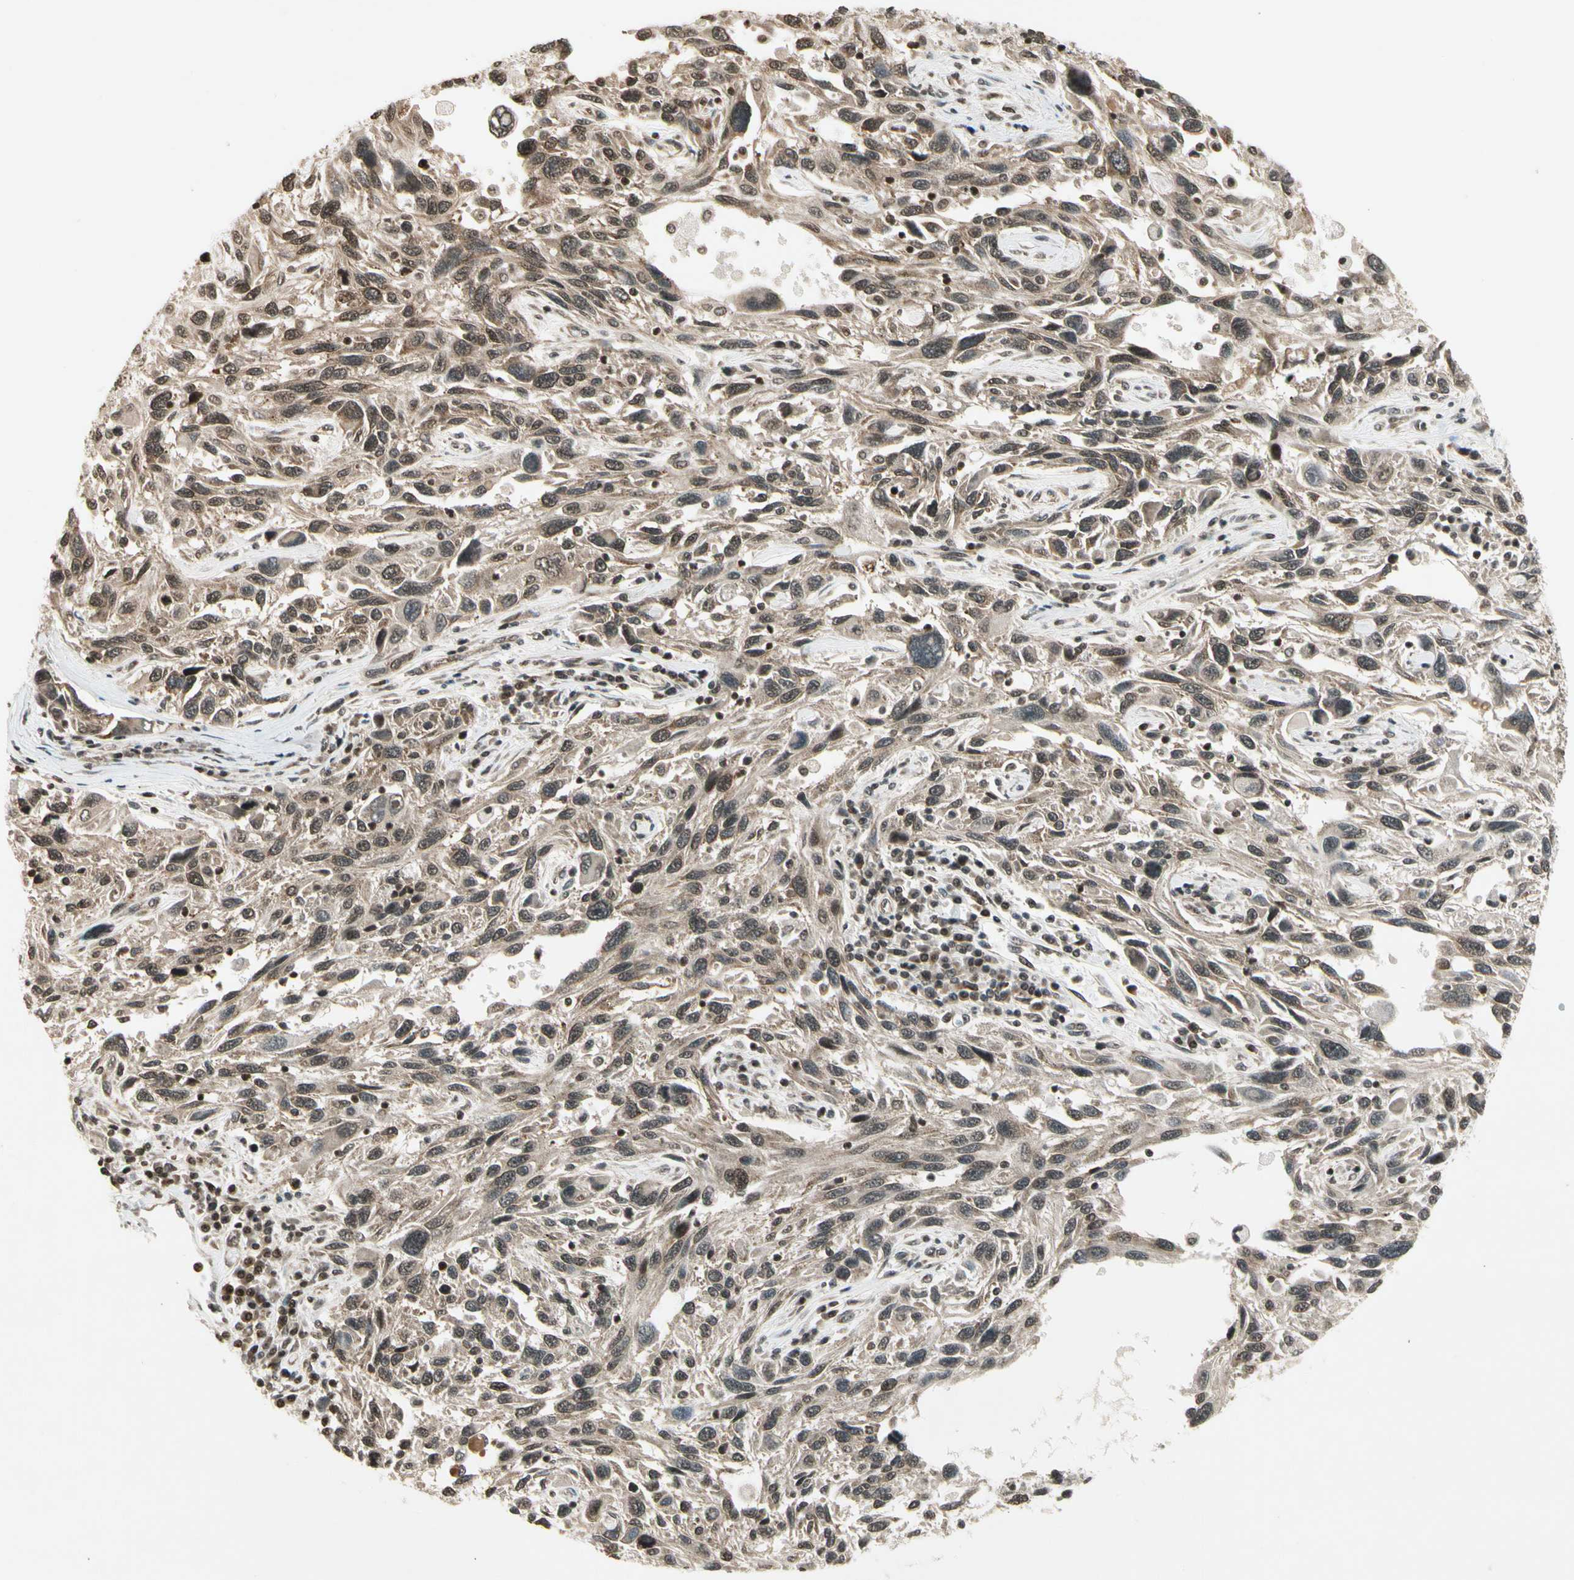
{"staining": {"intensity": "weak", "quantity": ">75%", "location": "cytoplasmic/membranous"}, "tissue": "melanoma", "cell_type": "Tumor cells", "image_type": "cancer", "snomed": [{"axis": "morphology", "description": "Malignant melanoma, NOS"}, {"axis": "topography", "description": "Skin"}], "caption": "The immunohistochemical stain shows weak cytoplasmic/membranous positivity in tumor cells of melanoma tissue. (Brightfield microscopy of DAB IHC at high magnification).", "gene": "SMN2", "patient": {"sex": "male", "age": 53}}